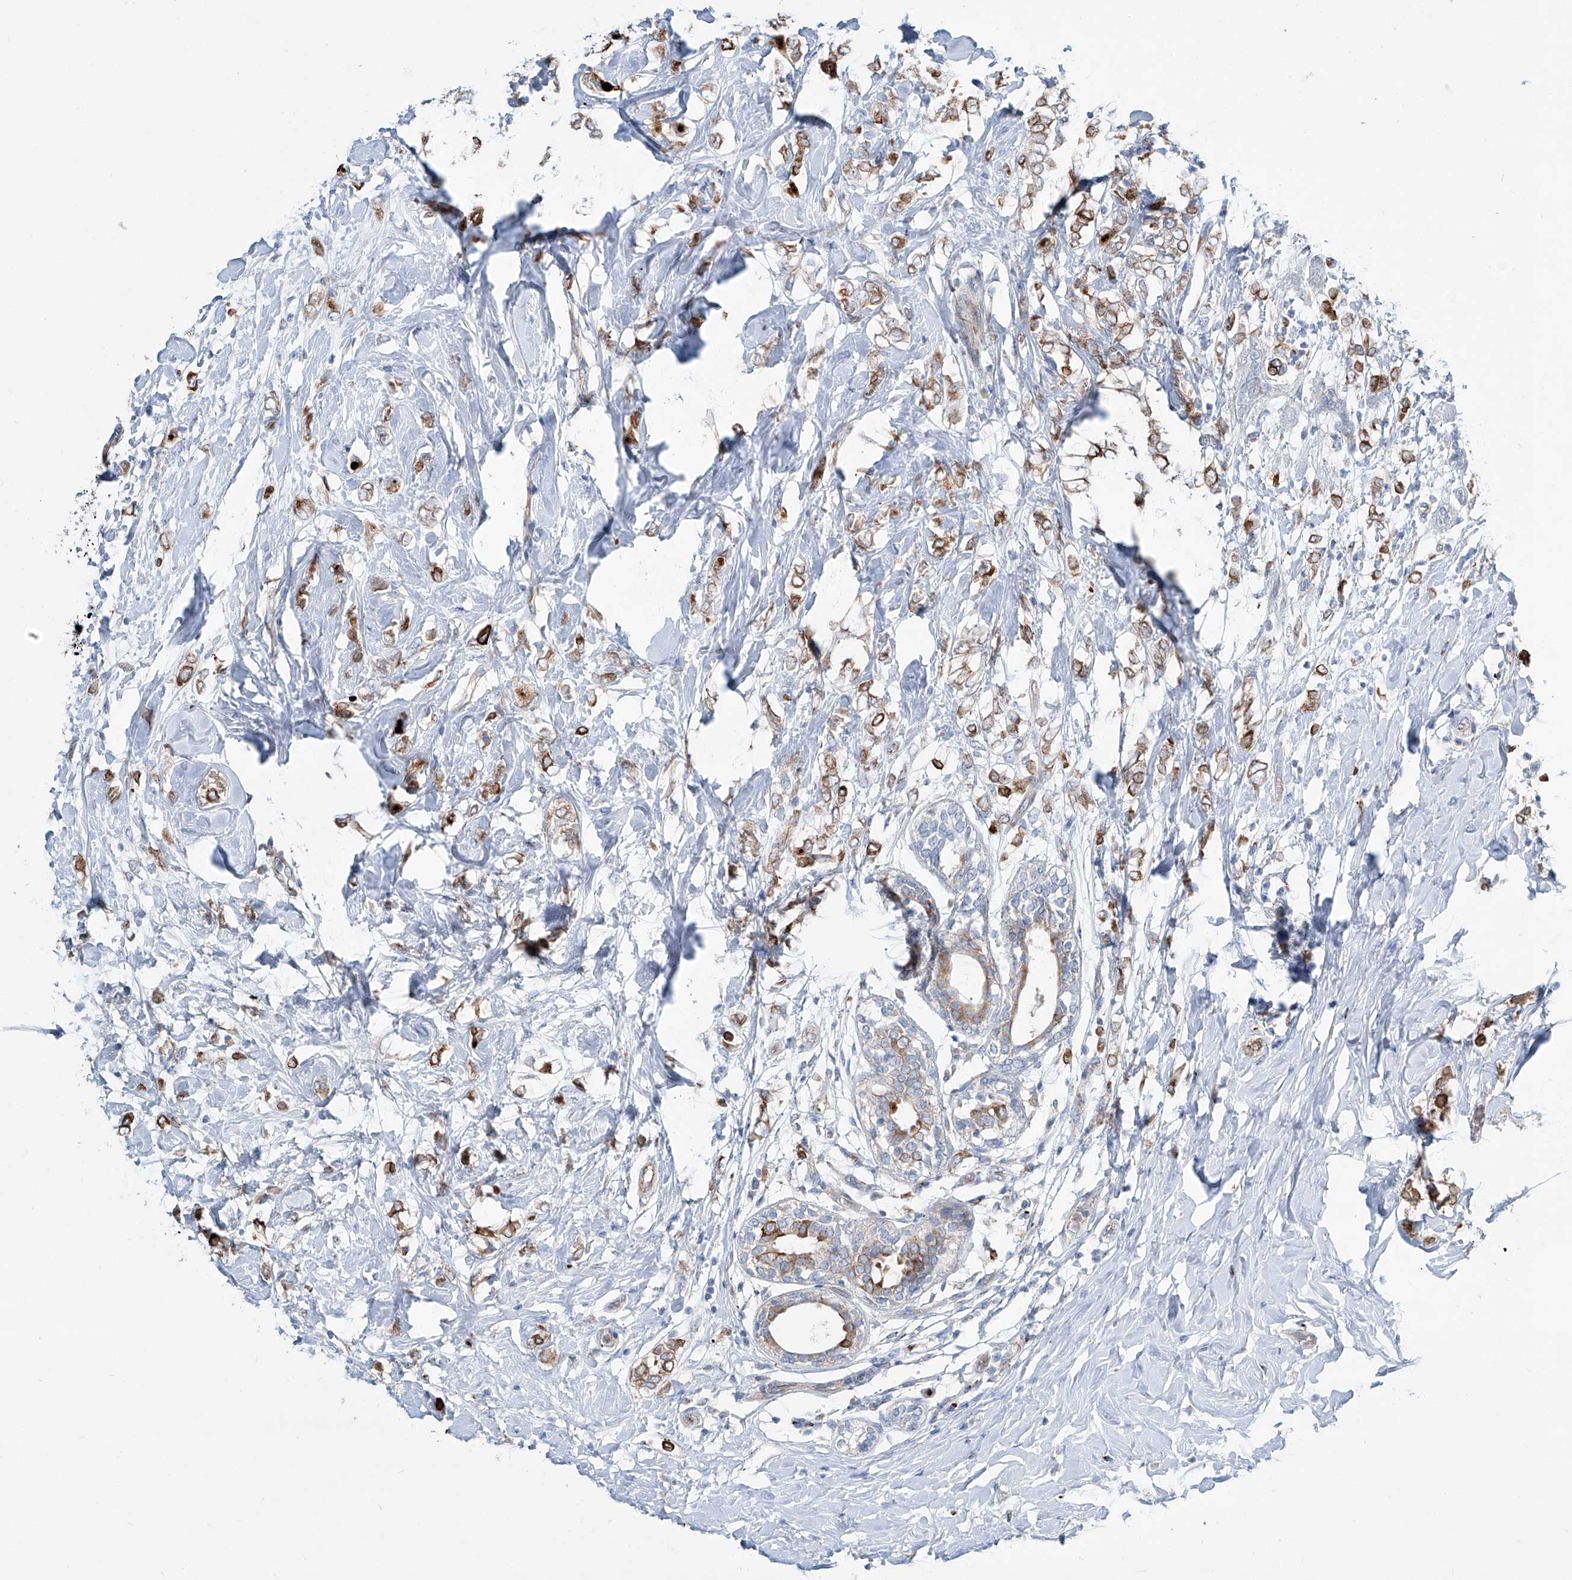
{"staining": {"intensity": "moderate", "quantity": ">75%", "location": "cytoplasmic/membranous"}, "tissue": "breast cancer", "cell_type": "Tumor cells", "image_type": "cancer", "snomed": [{"axis": "morphology", "description": "Normal tissue, NOS"}, {"axis": "morphology", "description": "Lobular carcinoma"}, {"axis": "topography", "description": "Breast"}], "caption": "Protein expression analysis of human lobular carcinoma (breast) reveals moderate cytoplasmic/membranous staining in about >75% of tumor cells.", "gene": "CDH5", "patient": {"sex": "female", "age": 47}}